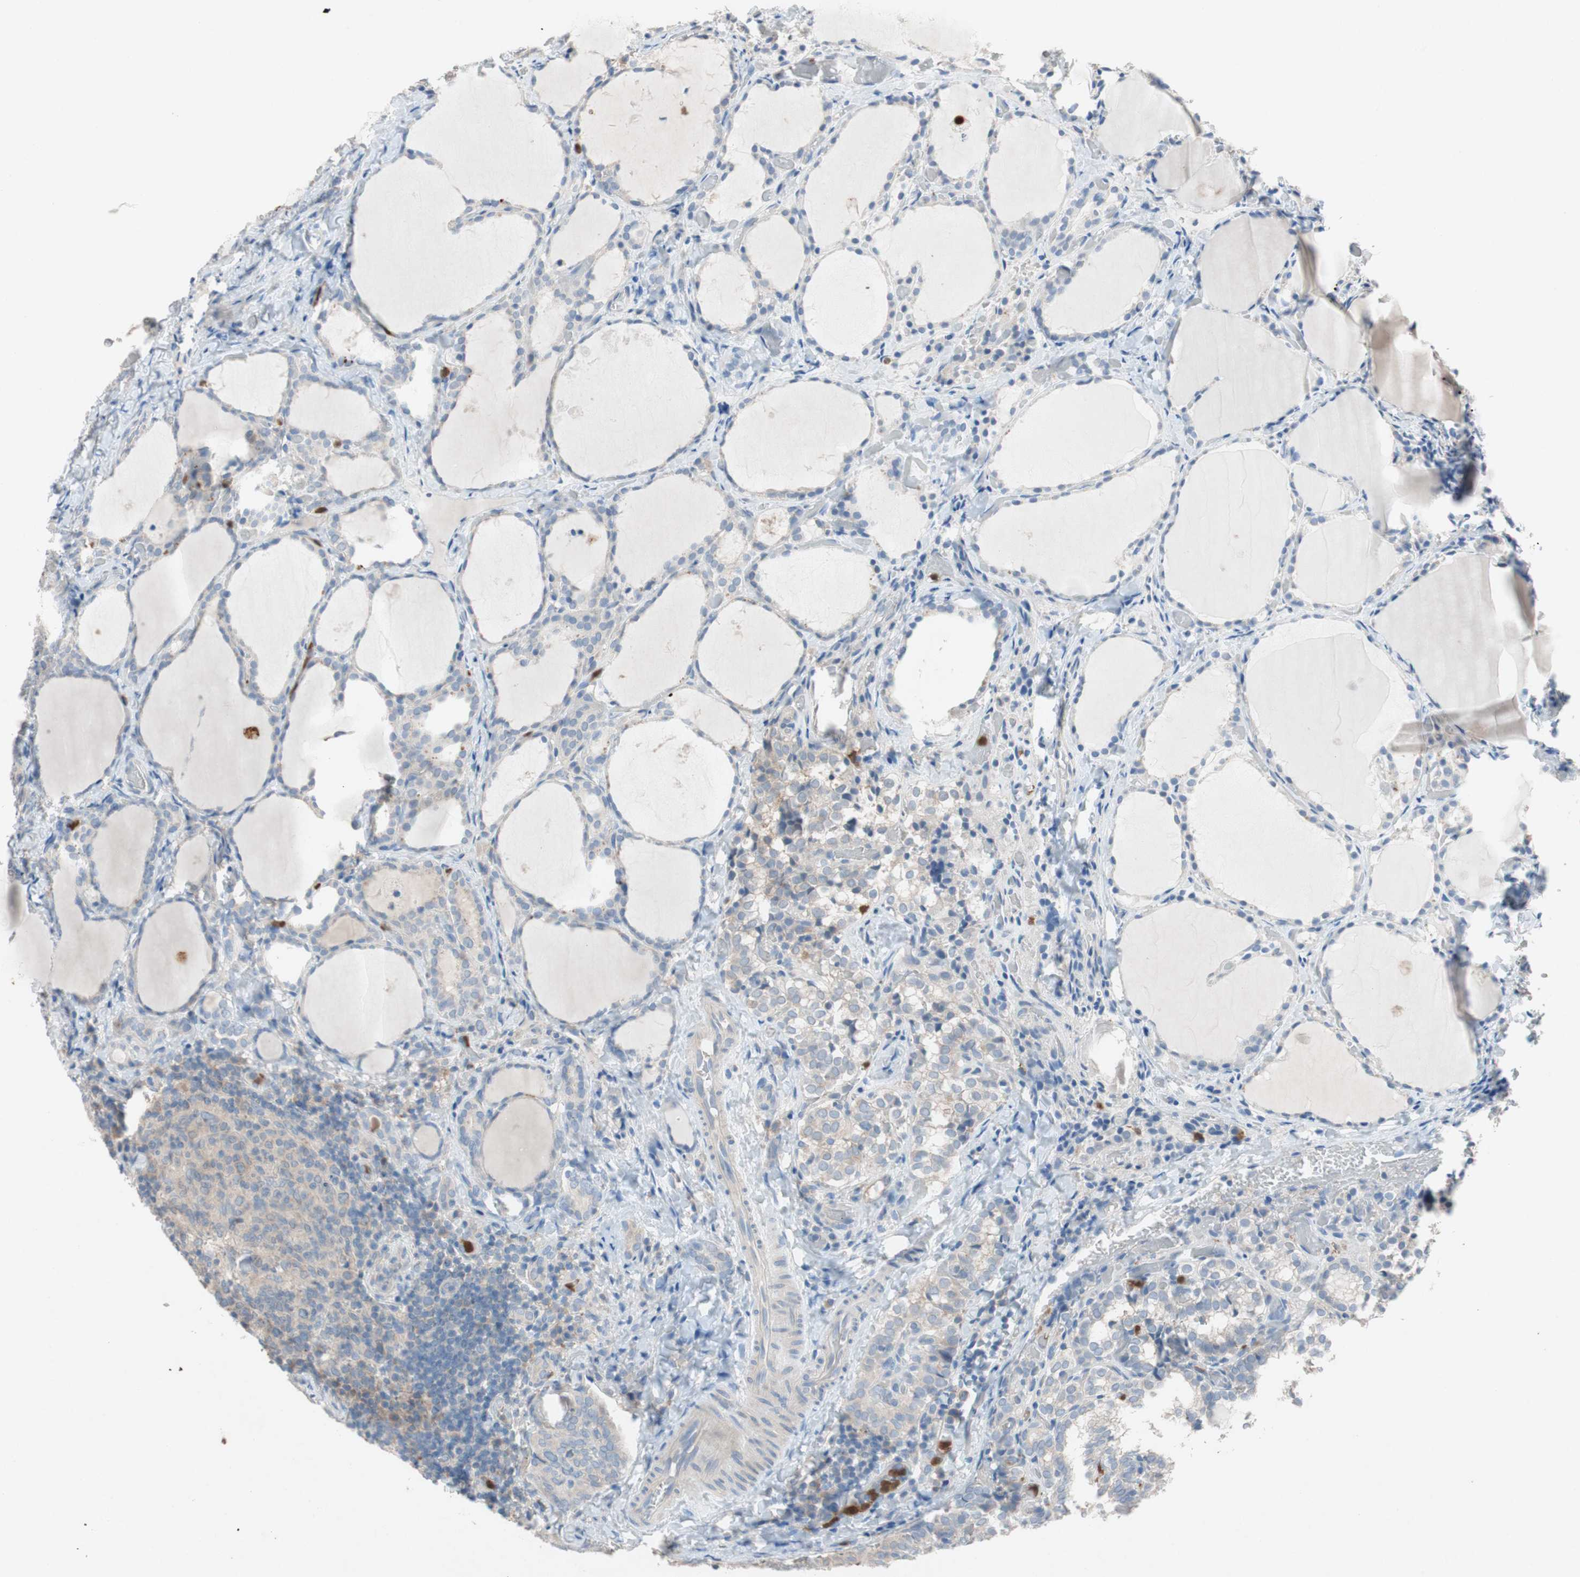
{"staining": {"intensity": "weak", "quantity": ">75%", "location": "cytoplasmic/membranous"}, "tissue": "thyroid cancer", "cell_type": "Tumor cells", "image_type": "cancer", "snomed": [{"axis": "morphology", "description": "Normal tissue, NOS"}, {"axis": "morphology", "description": "Papillary adenocarcinoma, NOS"}, {"axis": "topography", "description": "Thyroid gland"}], "caption": "Immunohistochemical staining of human thyroid cancer demonstrates low levels of weak cytoplasmic/membranous positivity in about >75% of tumor cells. (IHC, brightfield microscopy, high magnification).", "gene": "CLEC4D", "patient": {"sex": "female", "age": 30}}